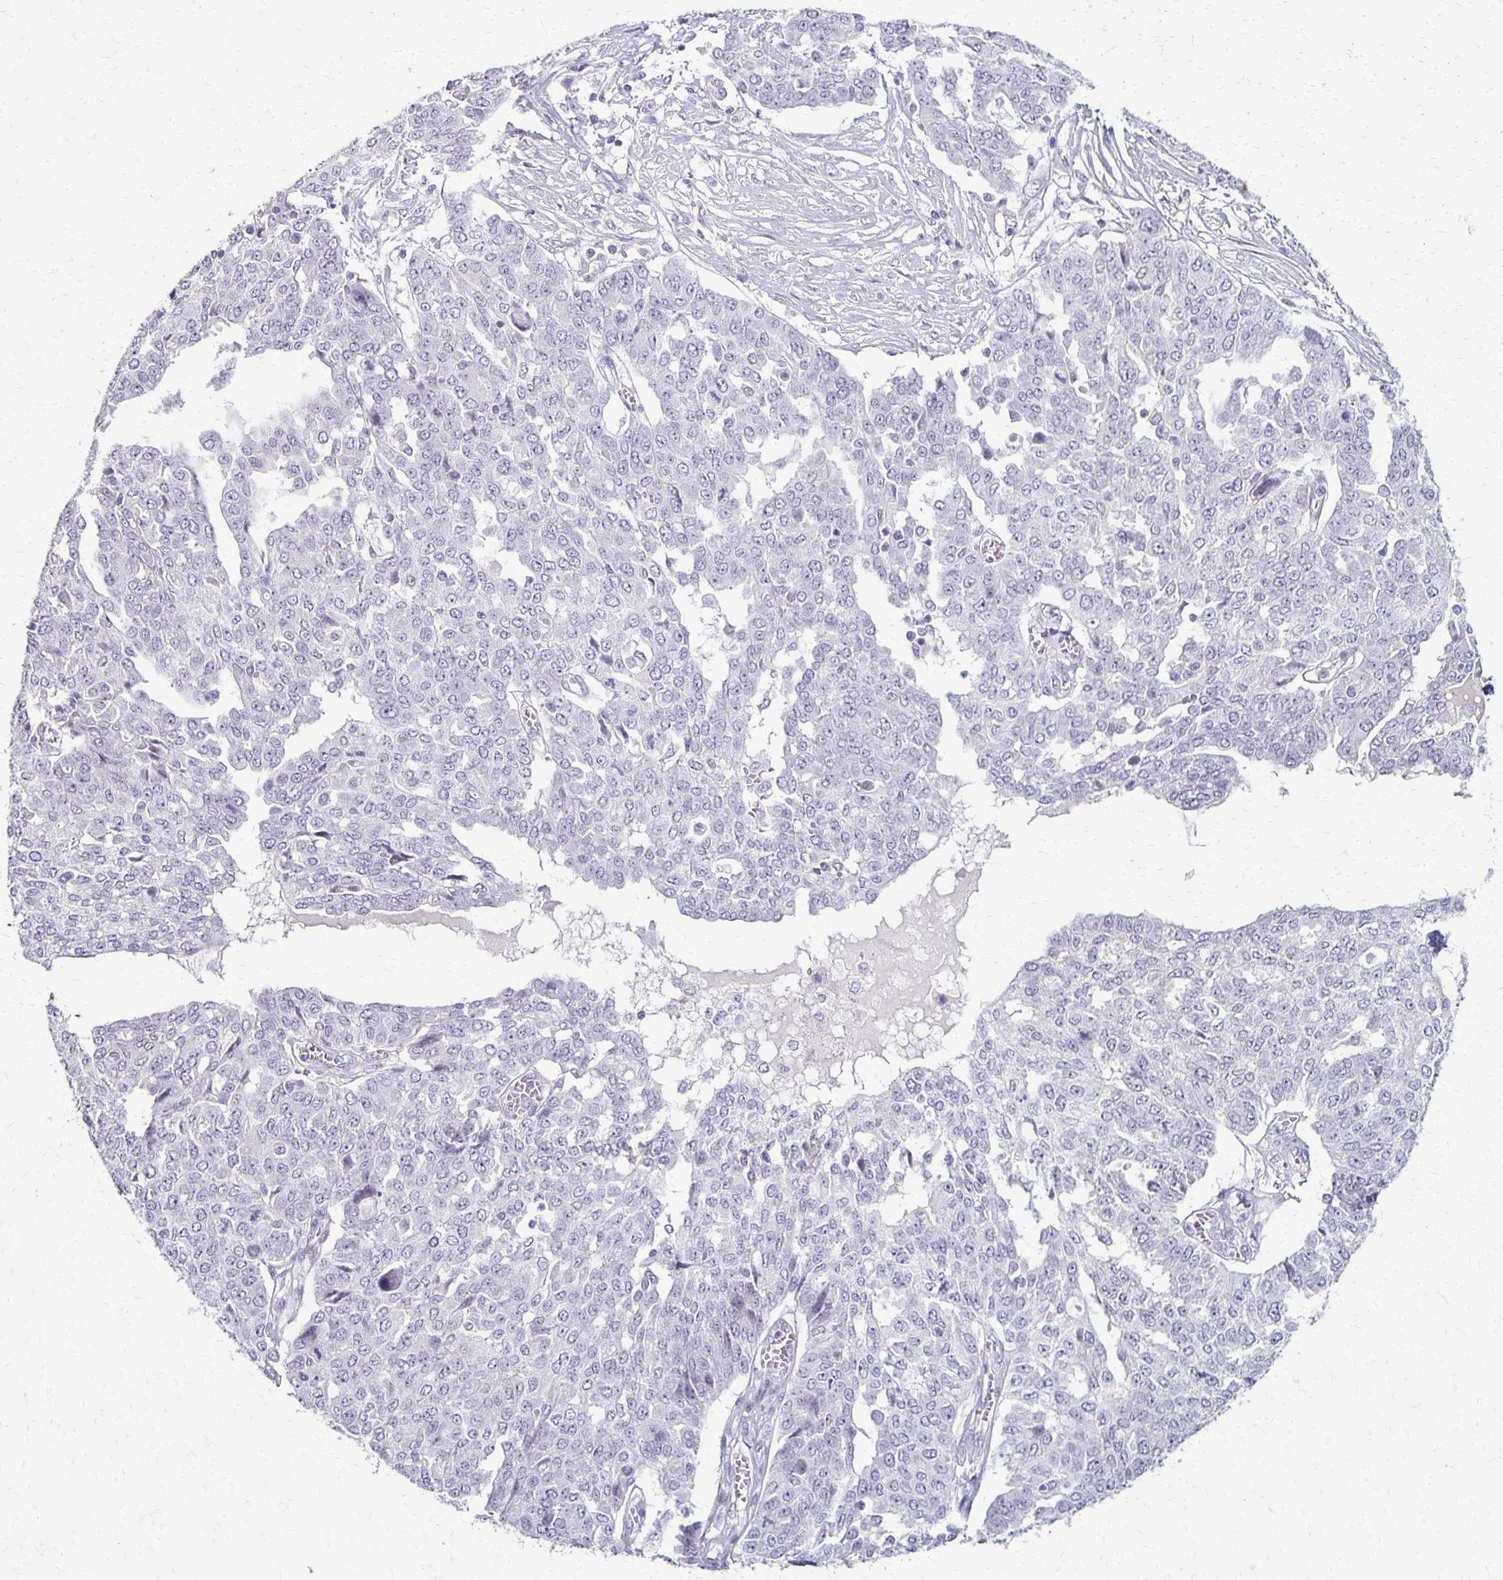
{"staining": {"intensity": "negative", "quantity": "none", "location": "none"}, "tissue": "ovarian cancer", "cell_type": "Tumor cells", "image_type": "cancer", "snomed": [{"axis": "morphology", "description": "Cystadenocarcinoma, serous, NOS"}, {"axis": "topography", "description": "Soft tissue"}, {"axis": "topography", "description": "Ovary"}], "caption": "High power microscopy image of an immunohistochemistry micrograph of ovarian cancer (serous cystadenocarcinoma), revealing no significant expression in tumor cells. The staining was performed using DAB (3,3'-diaminobenzidine) to visualize the protein expression in brown, while the nuclei were stained in blue with hematoxylin (Magnification: 20x).", "gene": "FOXO4", "patient": {"sex": "female", "age": 57}}